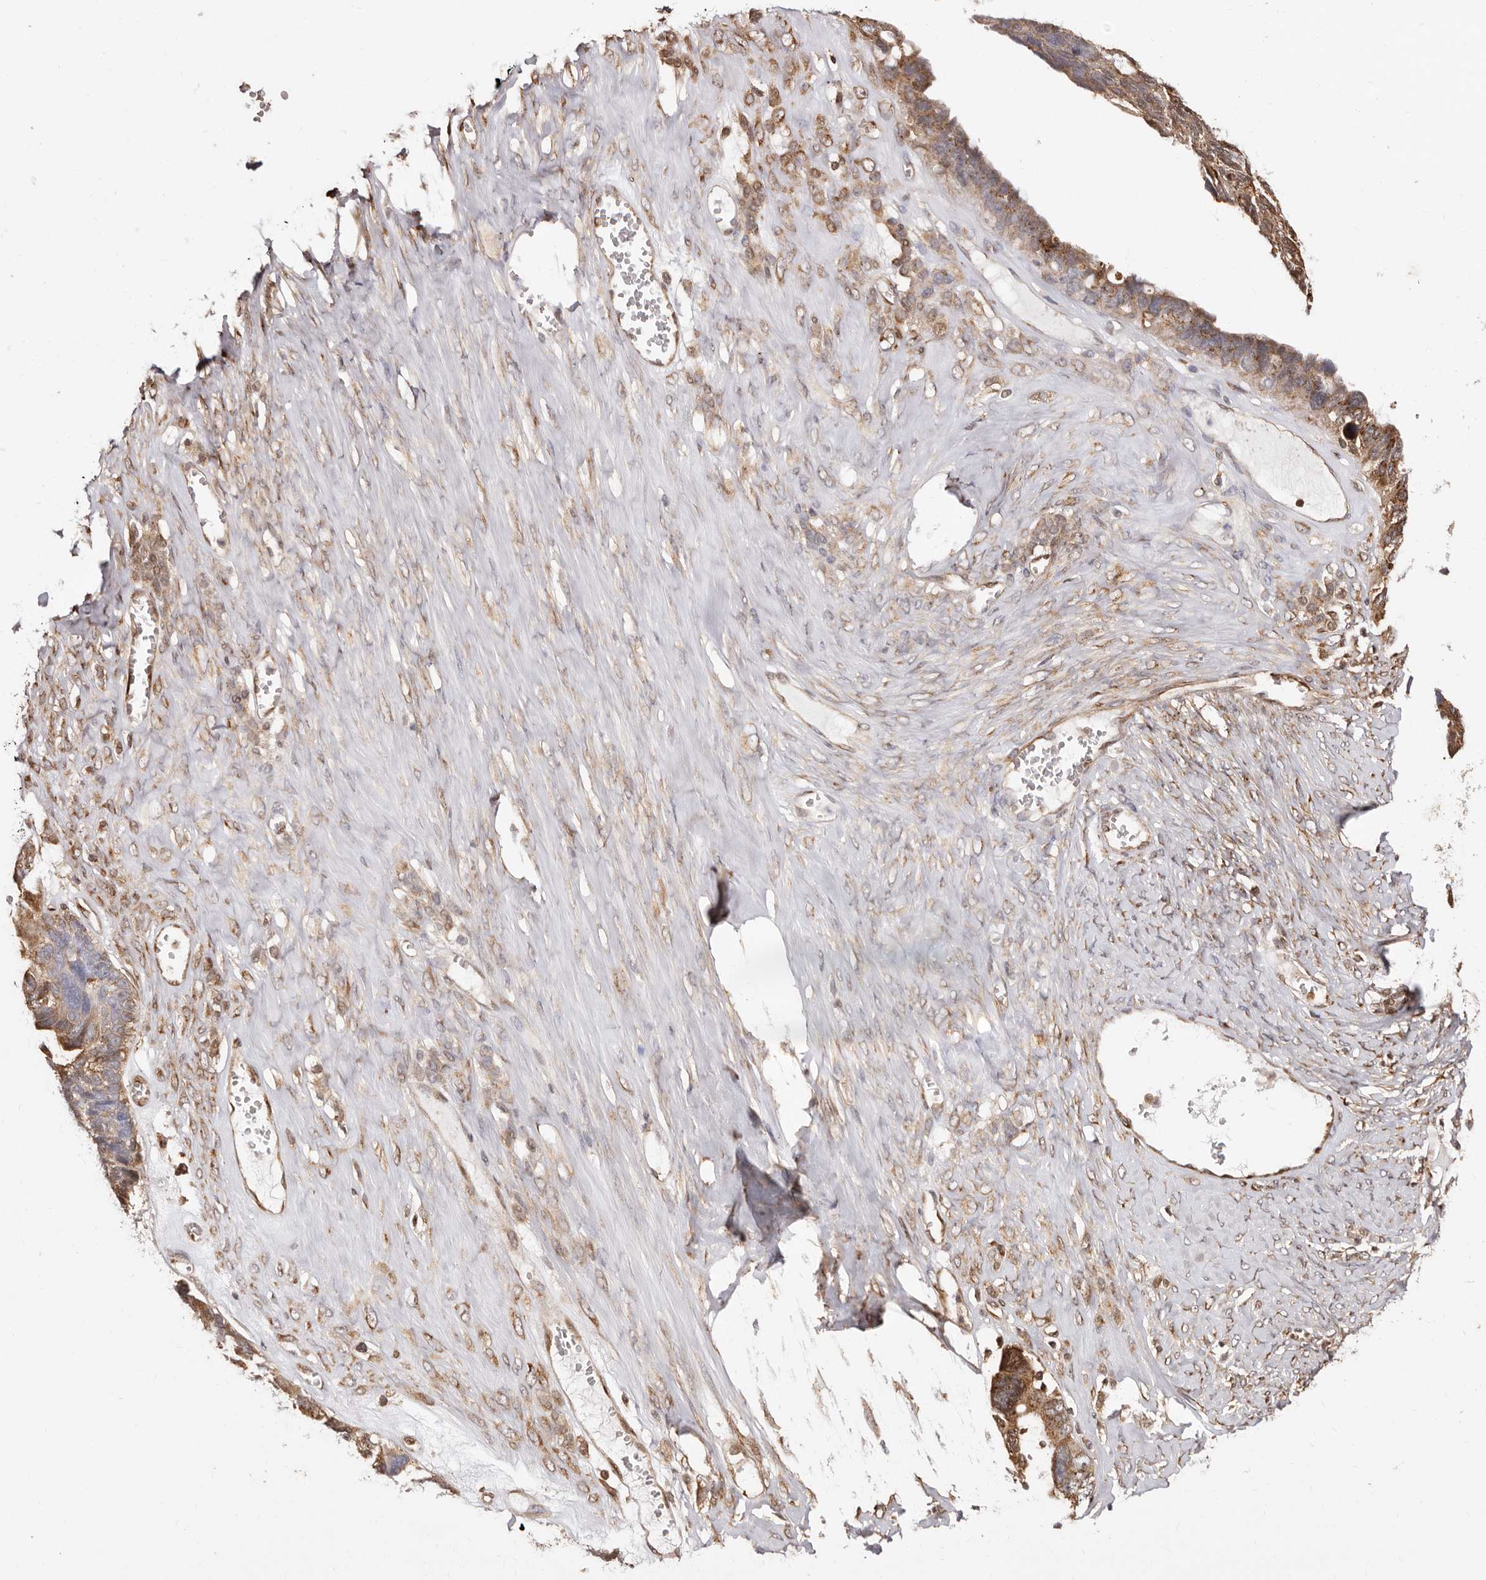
{"staining": {"intensity": "moderate", "quantity": "25%-75%", "location": "cytoplasmic/membranous"}, "tissue": "ovarian cancer", "cell_type": "Tumor cells", "image_type": "cancer", "snomed": [{"axis": "morphology", "description": "Cystadenocarcinoma, serous, NOS"}, {"axis": "topography", "description": "Ovary"}], "caption": "A brown stain shows moderate cytoplasmic/membranous expression of a protein in ovarian cancer tumor cells. The protein is stained brown, and the nuclei are stained in blue (DAB (3,3'-diaminobenzidine) IHC with brightfield microscopy, high magnification).", "gene": "GPR27", "patient": {"sex": "female", "age": 79}}